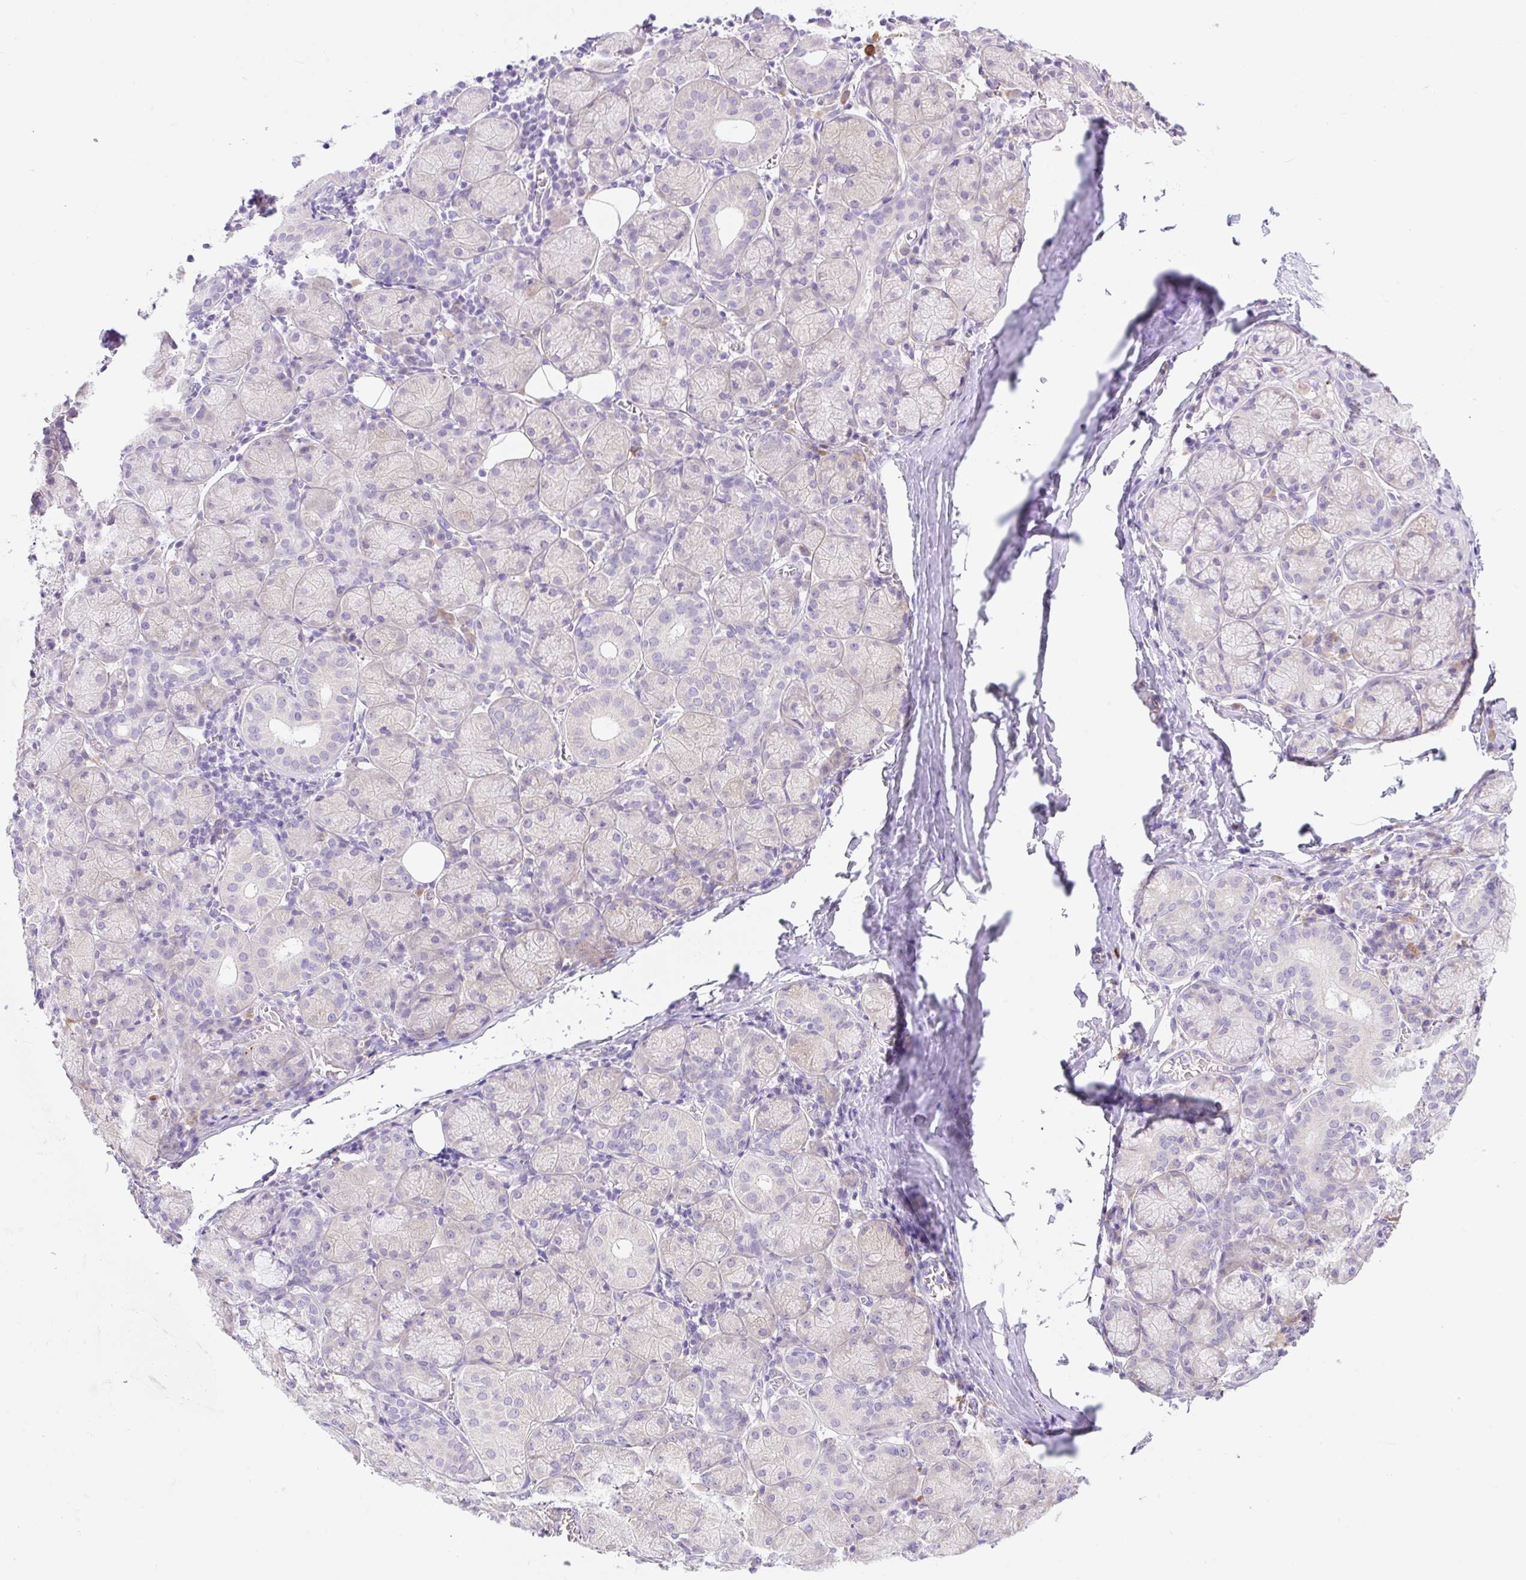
{"staining": {"intensity": "negative", "quantity": "none", "location": "none"}, "tissue": "salivary gland", "cell_type": "Glandular cells", "image_type": "normal", "snomed": [{"axis": "morphology", "description": "Normal tissue, NOS"}, {"axis": "topography", "description": "Salivary gland"}], "caption": "An immunohistochemistry micrograph of benign salivary gland is shown. There is no staining in glandular cells of salivary gland. (Immunohistochemistry (ihc), brightfield microscopy, high magnification).", "gene": "CELF6", "patient": {"sex": "female", "age": 24}}